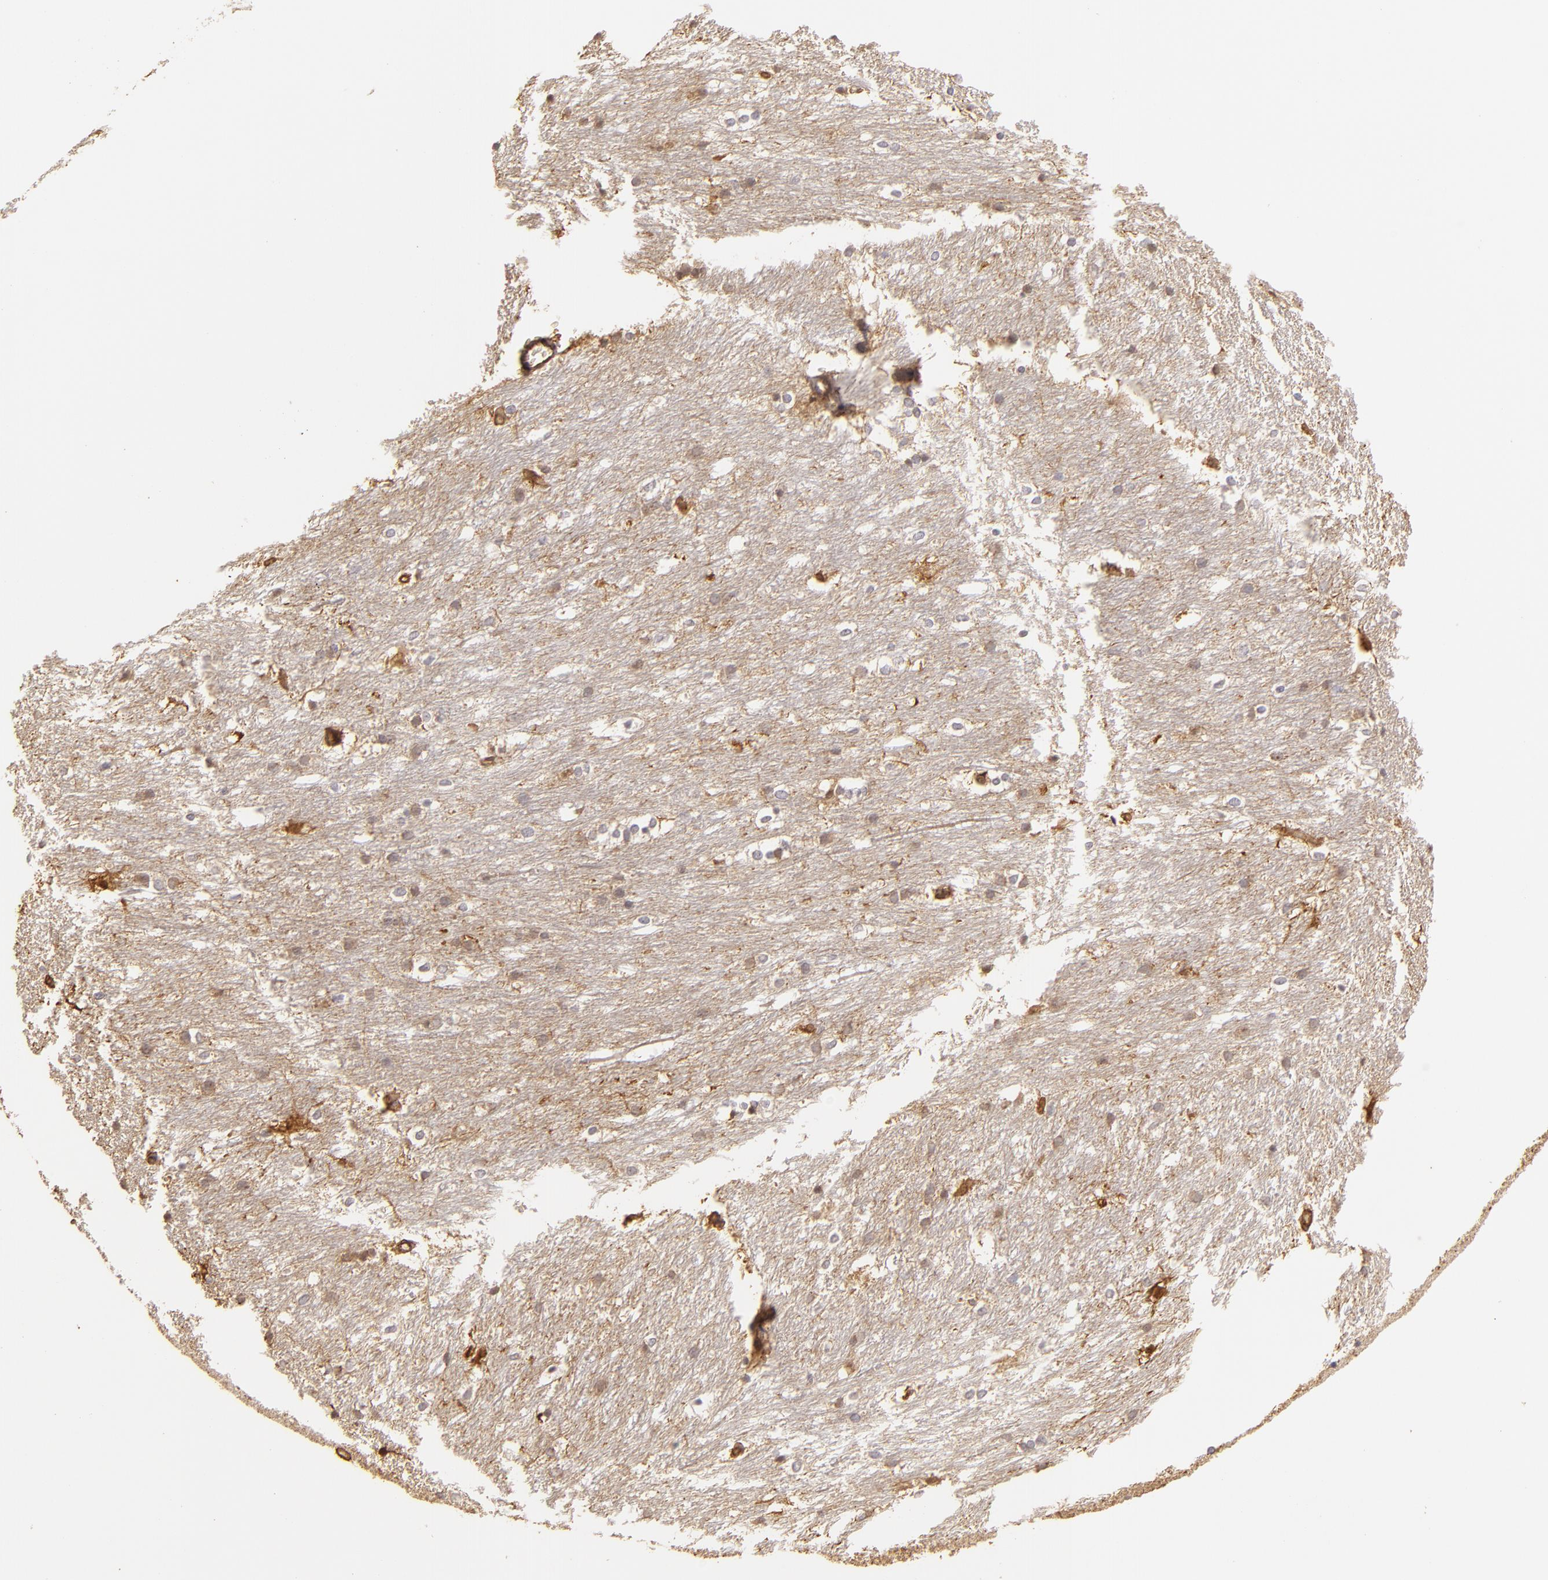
{"staining": {"intensity": "moderate", "quantity": "25%-75%", "location": "nuclear"}, "tissue": "caudate", "cell_type": "Glial cells", "image_type": "normal", "snomed": [{"axis": "morphology", "description": "Normal tissue, NOS"}, {"axis": "topography", "description": "Lateral ventricle wall"}], "caption": "Caudate stained with IHC reveals moderate nuclear positivity in approximately 25%-75% of glial cells. The staining was performed using DAB, with brown indicating positive protein expression. Nuclei are stained blue with hematoxylin.", "gene": "HSPB6", "patient": {"sex": "female", "age": 19}}